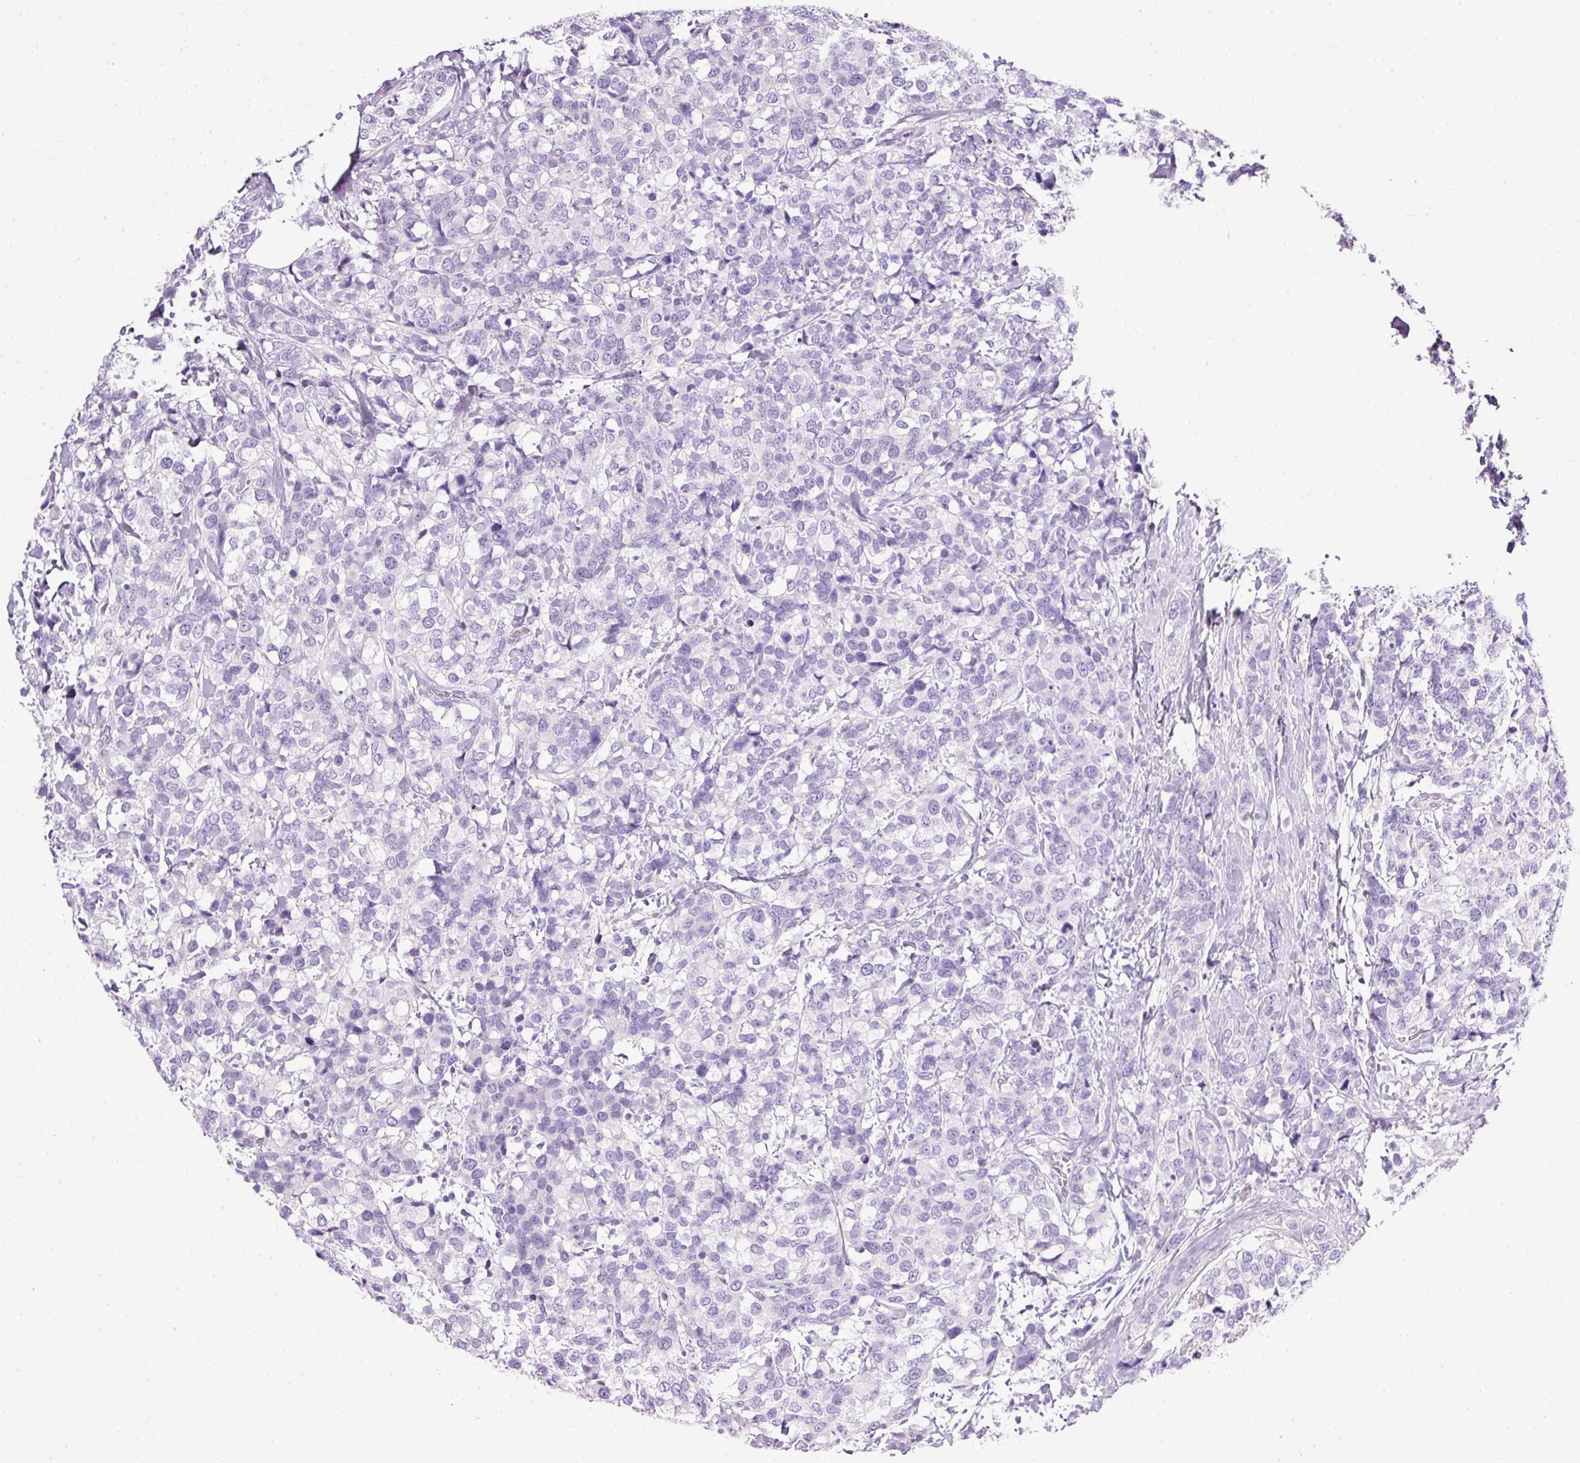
{"staining": {"intensity": "negative", "quantity": "none", "location": "none"}, "tissue": "breast cancer", "cell_type": "Tumor cells", "image_type": "cancer", "snomed": [{"axis": "morphology", "description": "Lobular carcinoma"}, {"axis": "topography", "description": "Breast"}], "caption": "Lobular carcinoma (breast) was stained to show a protein in brown. There is no significant expression in tumor cells.", "gene": "BSND", "patient": {"sex": "female", "age": 59}}